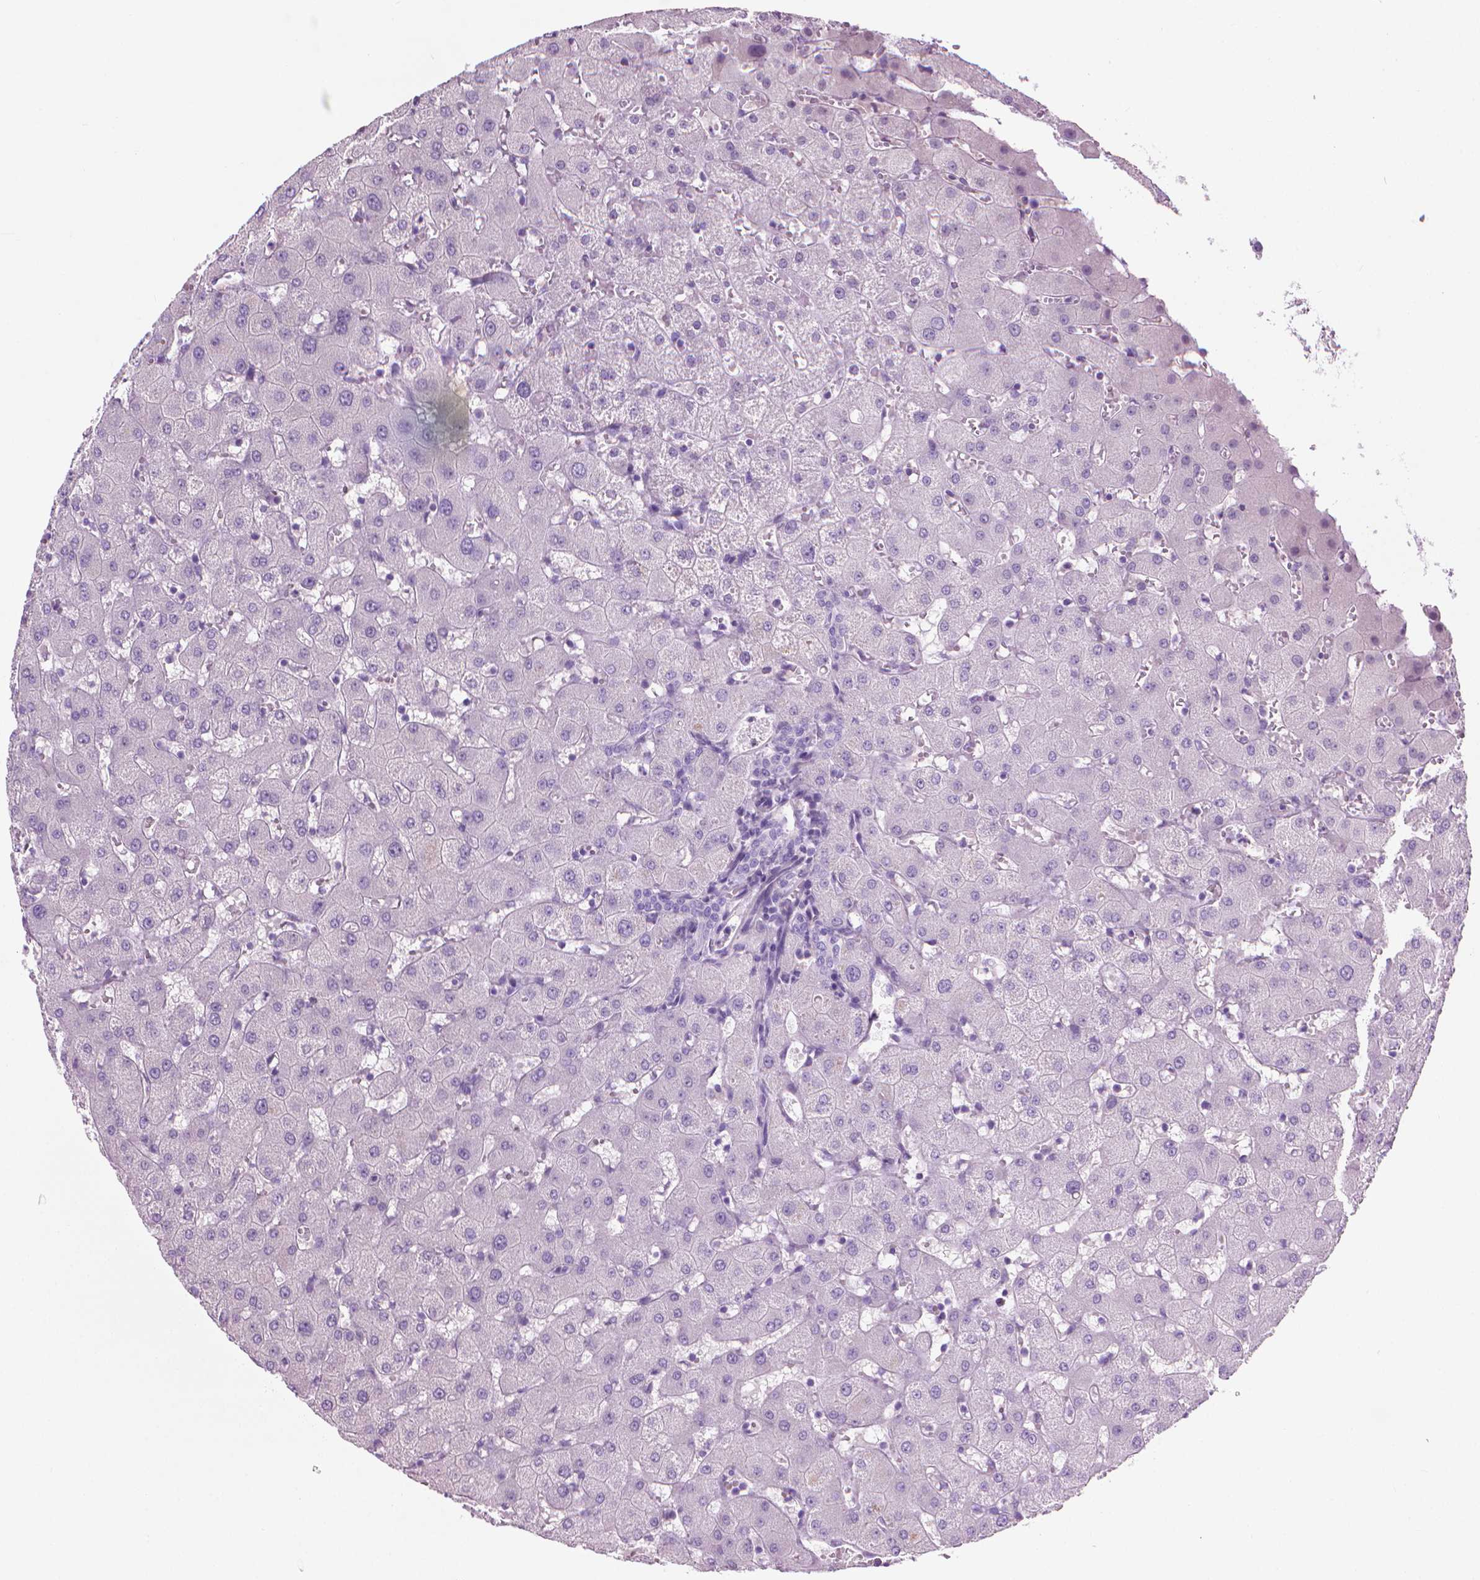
{"staining": {"intensity": "negative", "quantity": "none", "location": "none"}, "tissue": "liver", "cell_type": "Cholangiocytes", "image_type": "normal", "snomed": [{"axis": "morphology", "description": "Normal tissue, NOS"}, {"axis": "topography", "description": "Liver"}], "caption": "A micrograph of liver stained for a protein demonstrates no brown staining in cholangiocytes.", "gene": "KRT73", "patient": {"sex": "female", "age": 63}}